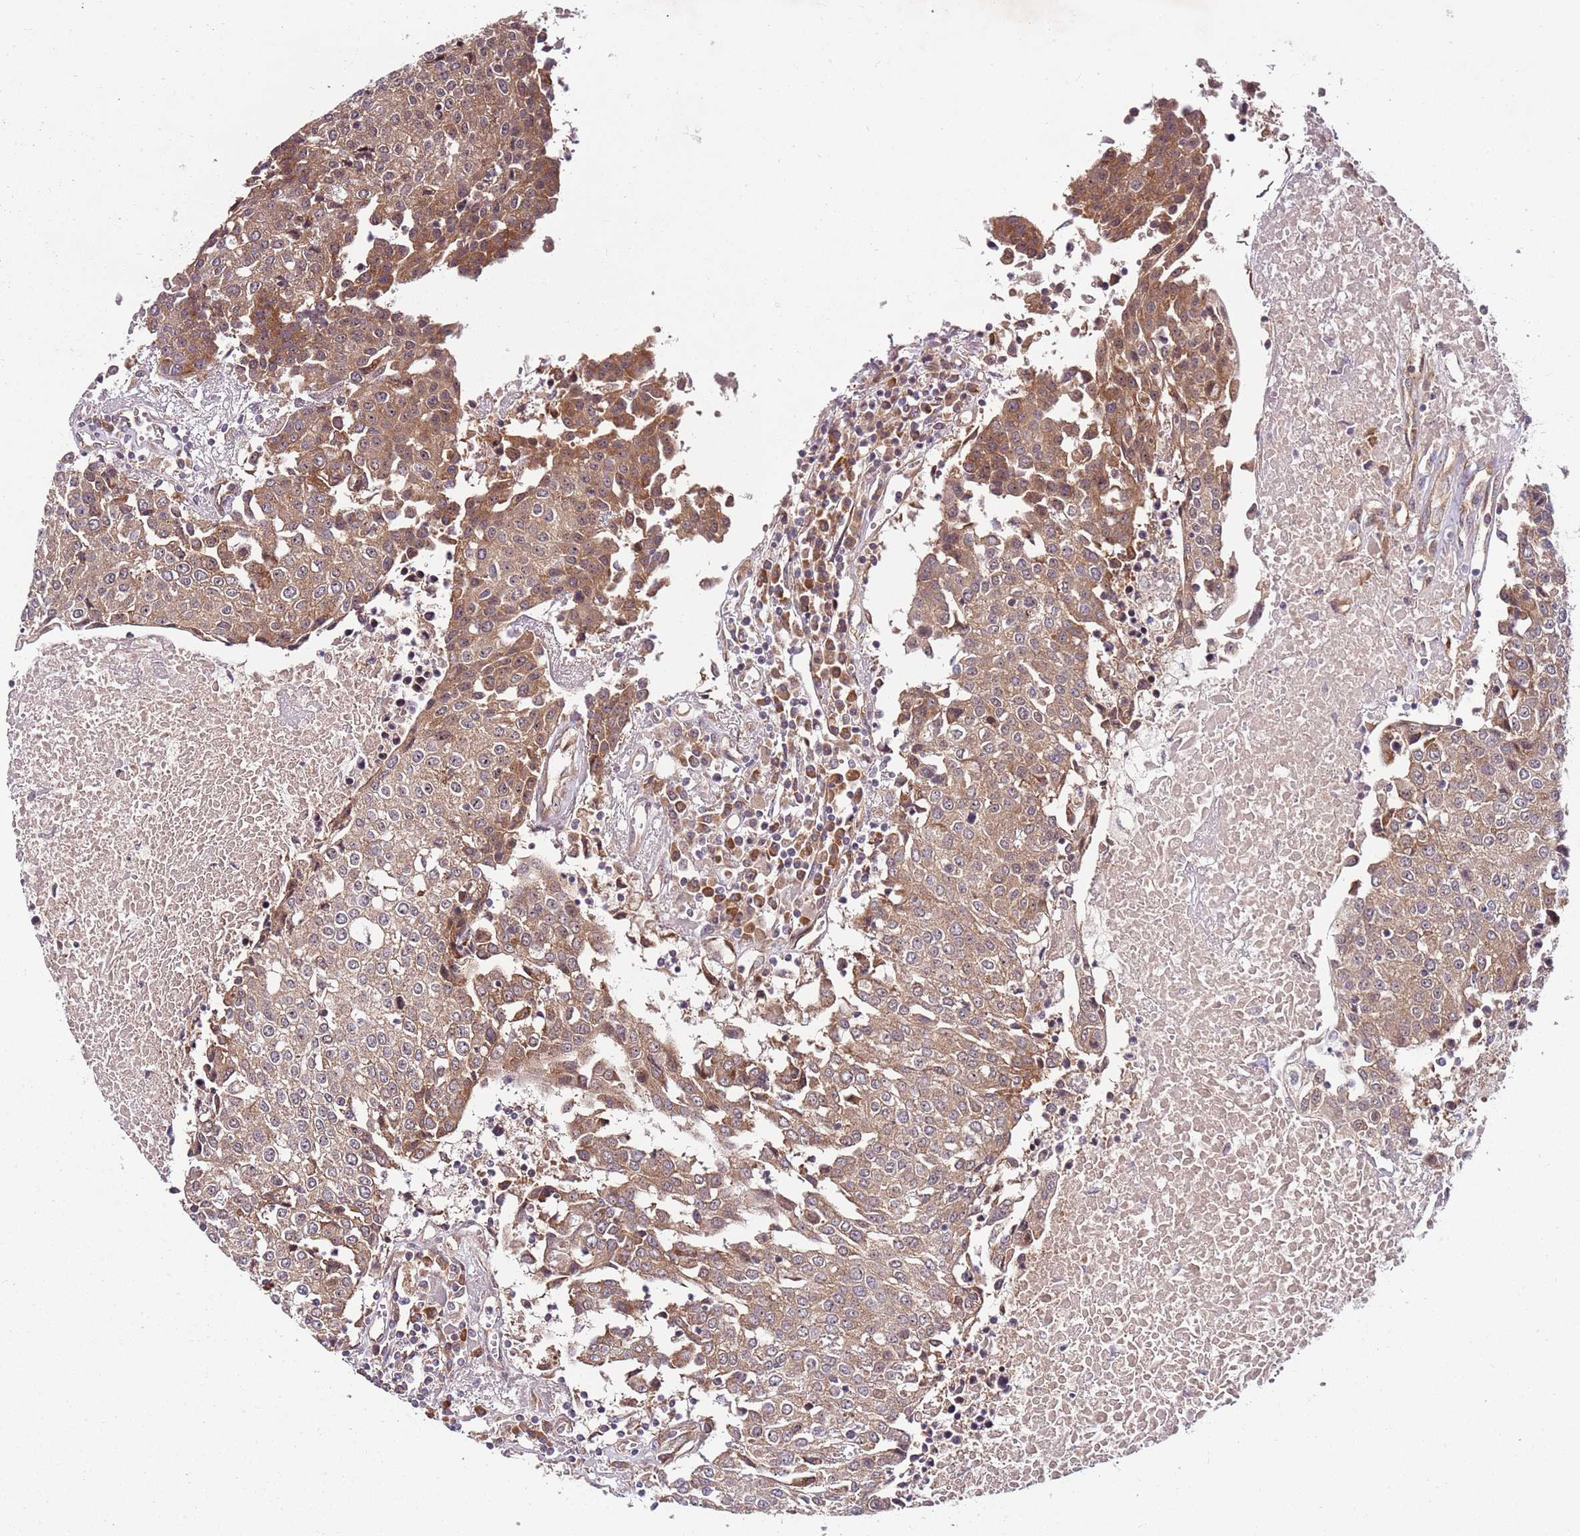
{"staining": {"intensity": "moderate", "quantity": ">75%", "location": "cytoplasmic/membranous,nuclear"}, "tissue": "urothelial cancer", "cell_type": "Tumor cells", "image_type": "cancer", "snomed": [{"axis": "morphology", "description": "Urothelial carcinoma, High grade"}, {"axis": "topography", "description": "Urinary bladder"}], "caption": "DAB (3,3'-diaminobenzidine) immunohistochemical staining of human urothelial carcinoma (high-grade) reveals moderate cytoplasmic/membranous and nuclear protein staining in about >75% of tumor cells.", "gene": "FBXL22", "patient": {"sex": "female", "age": 85}}